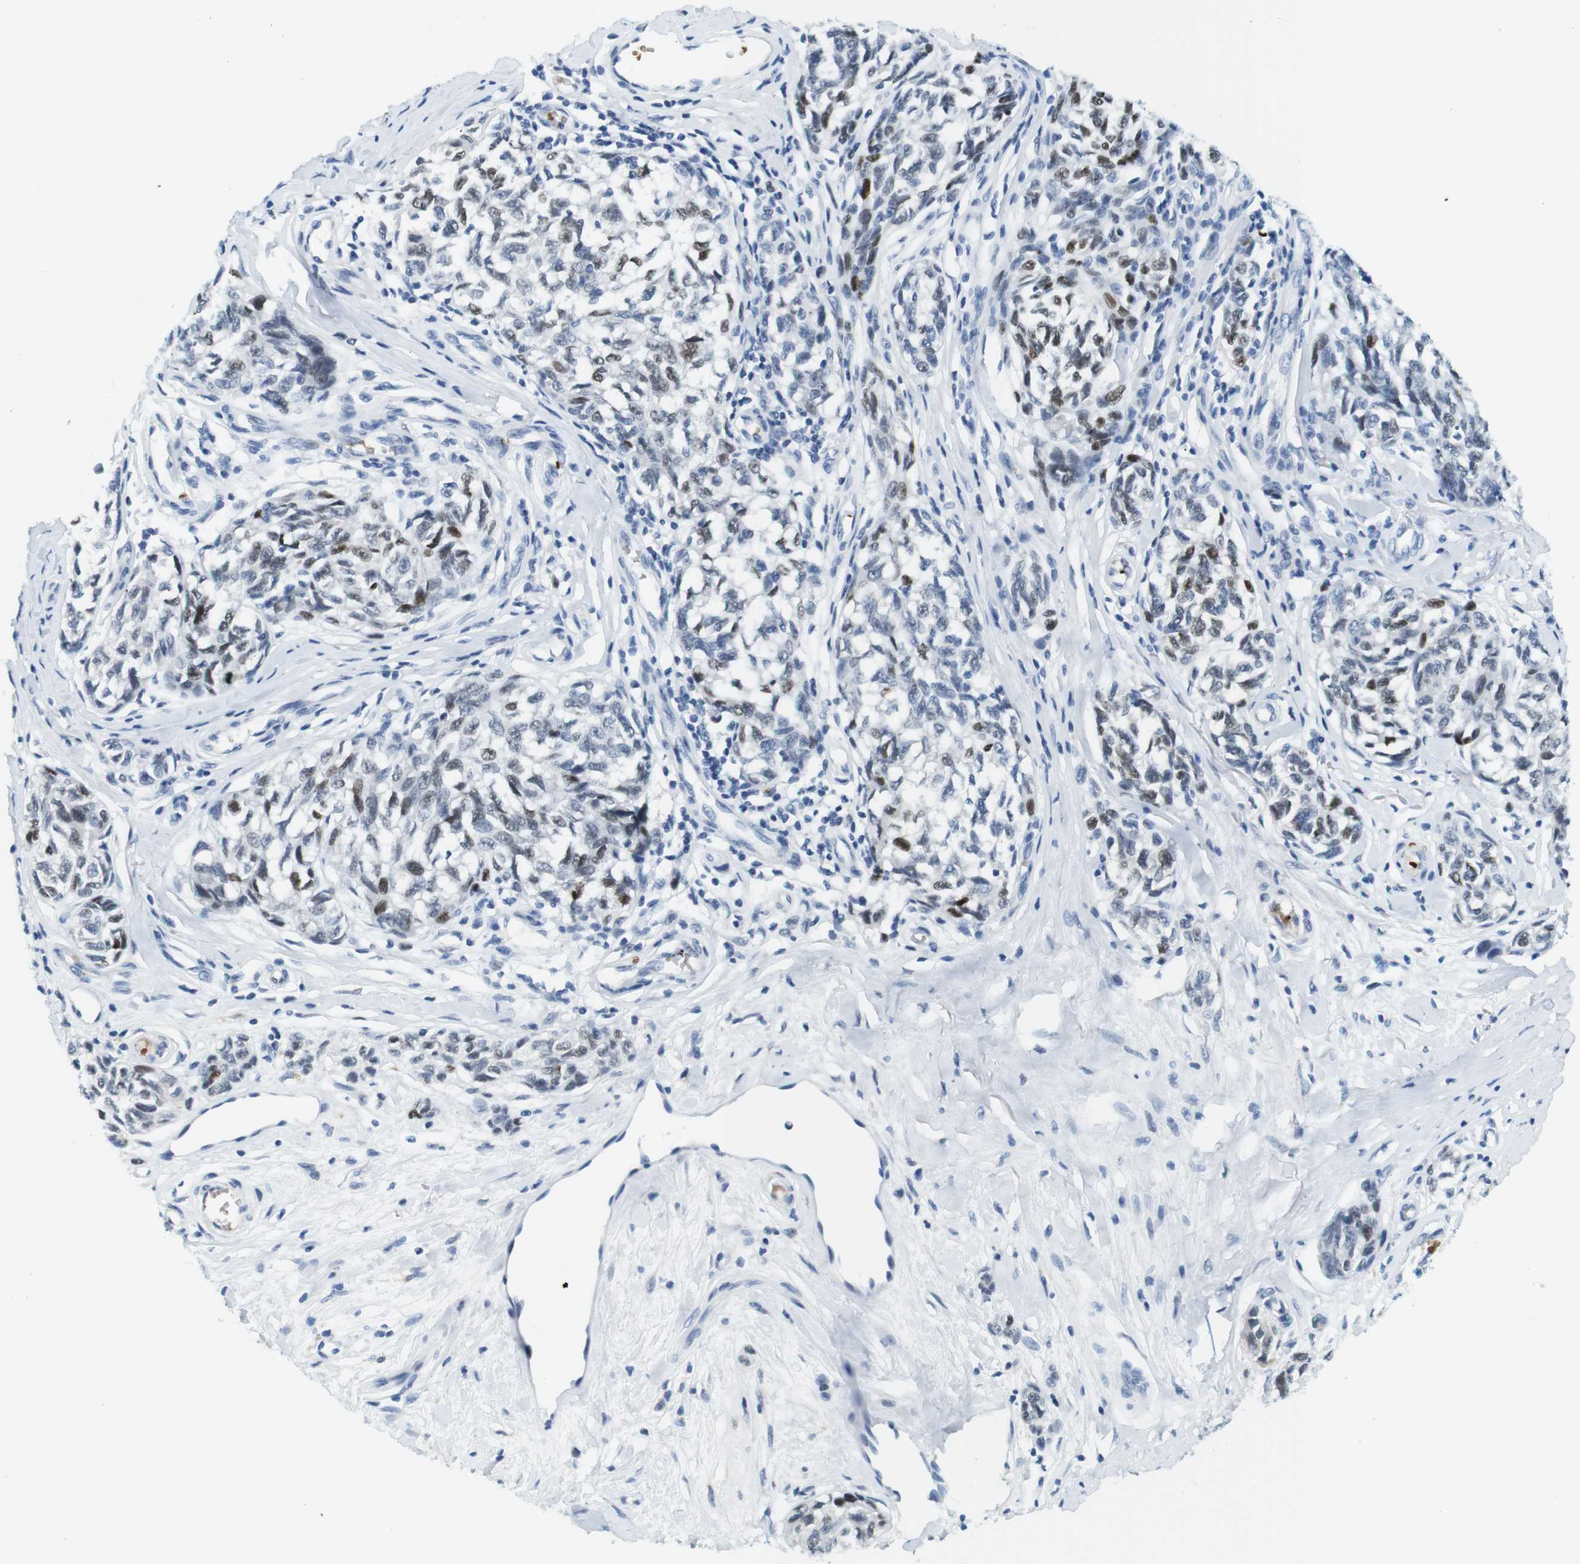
{"staining": {"intensity": "moderate", "quantity": "25%-75%", "location": "nuclear"}, "tissue": "melanoma", "cell_type": "Tumor cells", "image_type": "cancer", "snomed": [{"axis": "morphology", "description": "Malignant melanoma, NOS"}, {"axis": "topography", "description": "Skin"}], "caption": "Malignant melanoma stained with a brown dye displays moderate nuclear positive expression in about 25%-75% of tumor cells.", "gene": "TFAP2C", "patient": {"sex": "female", "age": 64}}